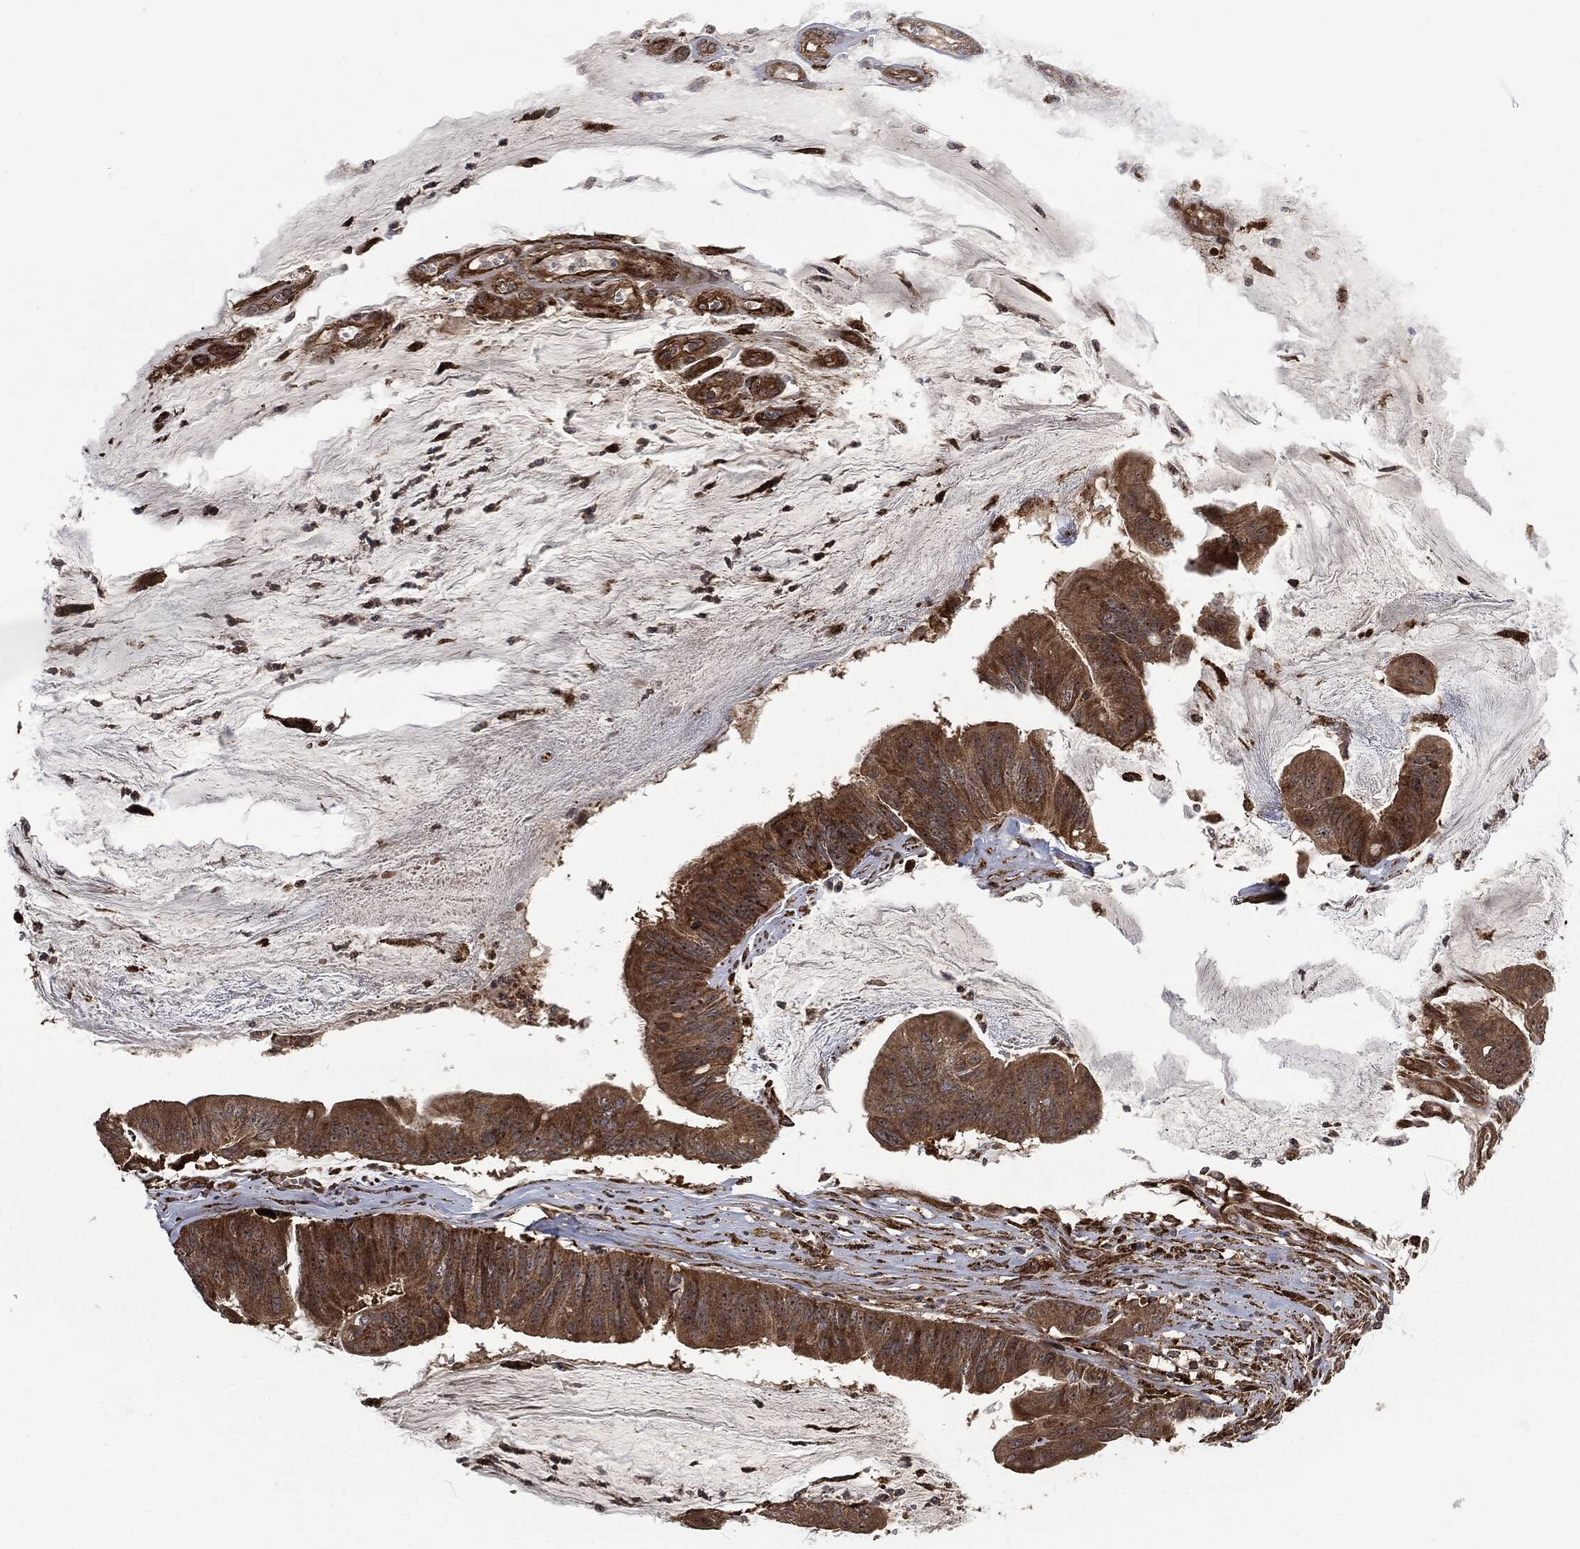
{"staining": {"intensity": "moderate", "quantity": ">75%", "location": "cytoplasmic/membranous"}, "tissue": "colorectal cancer", "cell_type": "Tumor cells", "image_type": "cancer", "snomed": [{"axis": "morphology", "description": "Adenocarcinoma, NOS"}, {"axis": "topography", "description": "Colon"}], "caption": "High-magnification brightfield microscopy of adenocarcinoma (colorectal) stained with DAB (3,3'-diaminobenzidine) (brown) and counterstained with hematoxylin (blue). tumor cells exhibit moderate cytoplasmic/membranous staining is appreciated in approximately>75% of cells. Nuclei are stained in blue.", "gene": "RFTN1", "patient": {"sex": "female", "age": 69}}